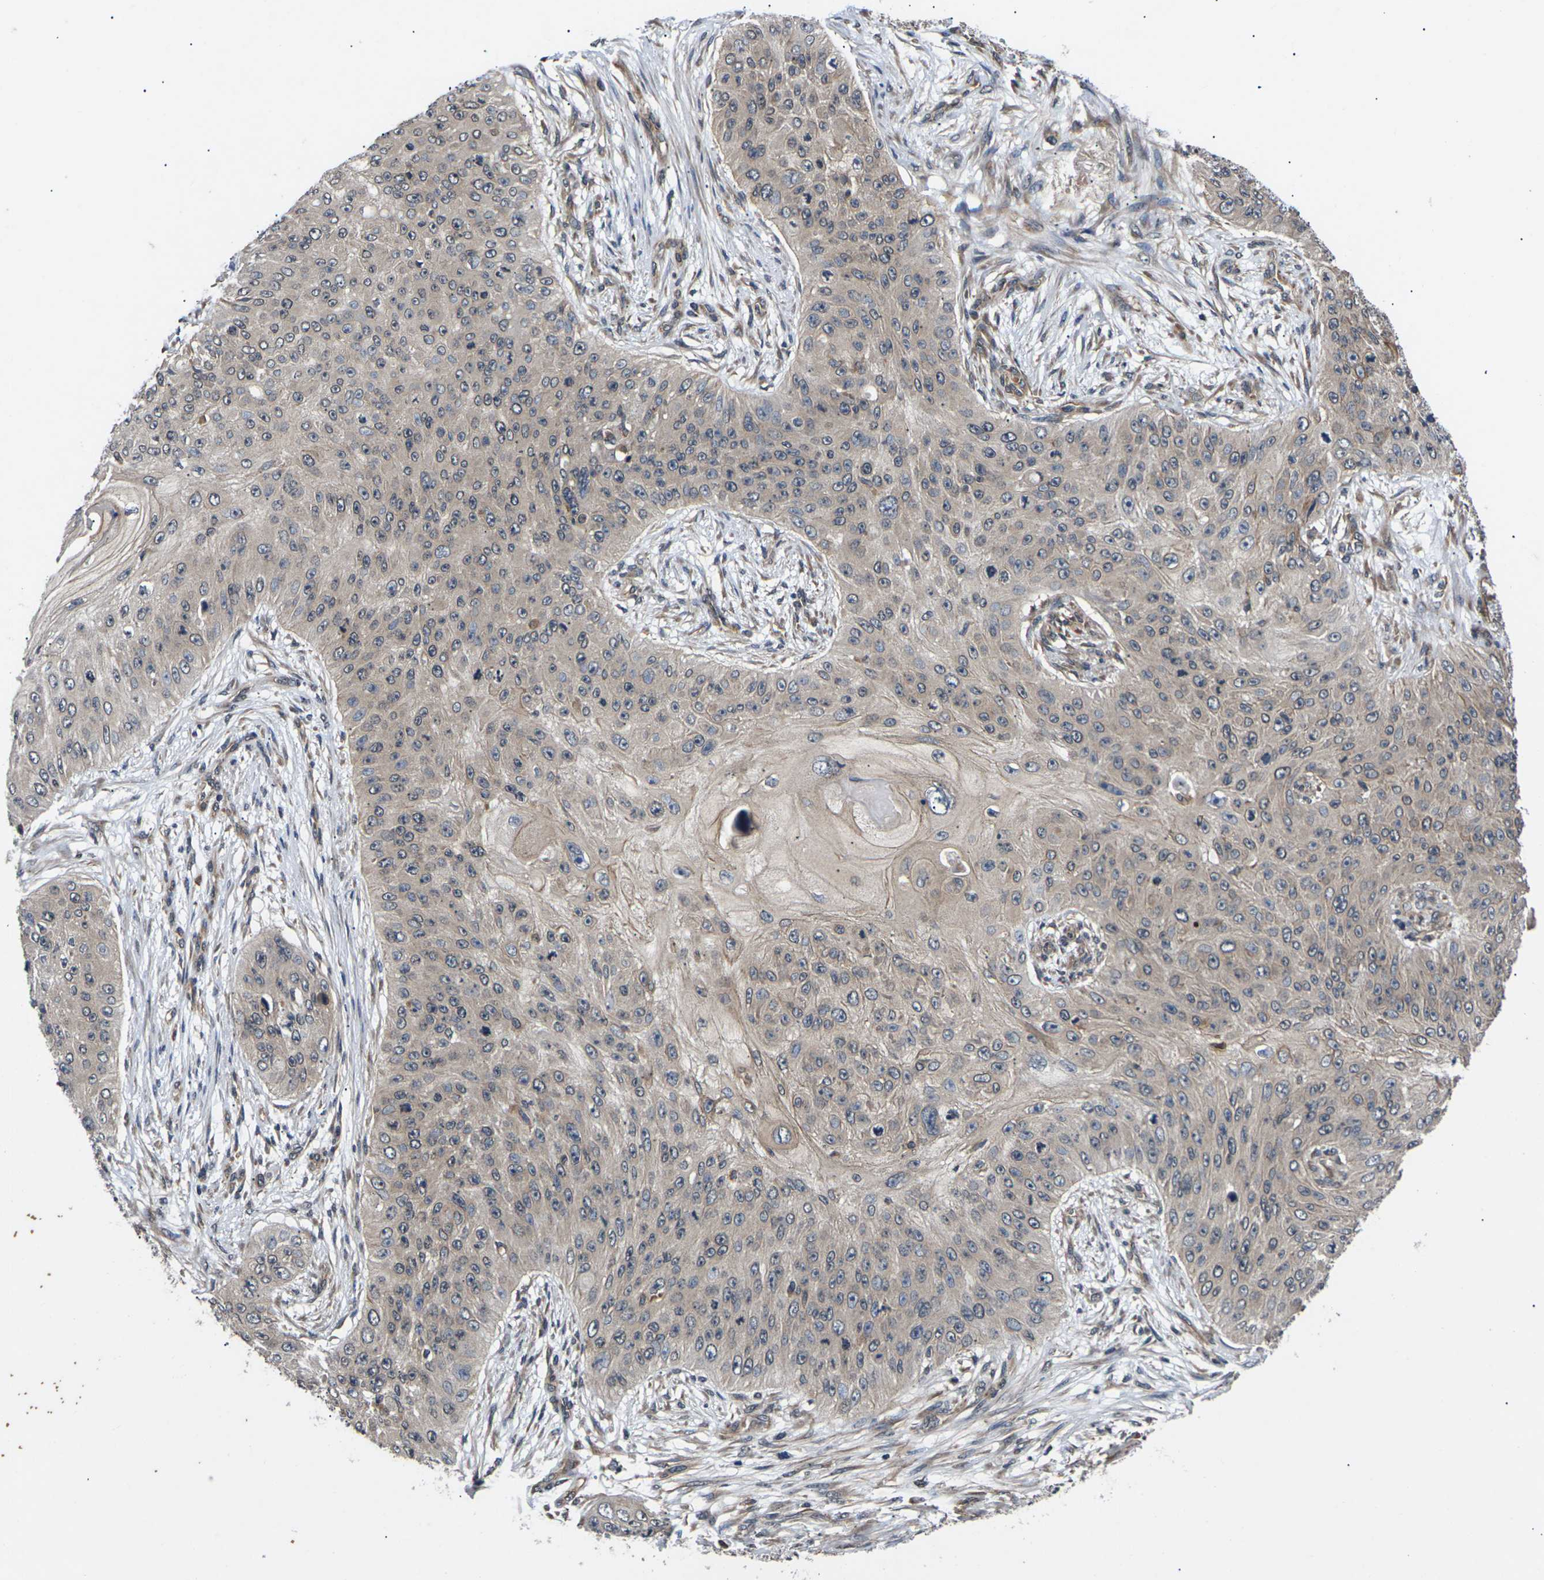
{"staining": {"intensity": "moderate", "quantity": ">75%", "location": "cytoplasmic/membranous"}, "tissue": "skin cancer", "cell_type": "Tumor cells", "image_type": "cancer", "snomed": [{"axis": "morphology", "description": "Squamous cell carcinoma, NOS"}, {"axis": "topography", "description": "Skin"}], "caption": "Skin cancer stained with a protein marker demonstrates moderate staining in tumor cells.", "gene": "DKK2", "patient": {"sex": "female", "age": 80}}